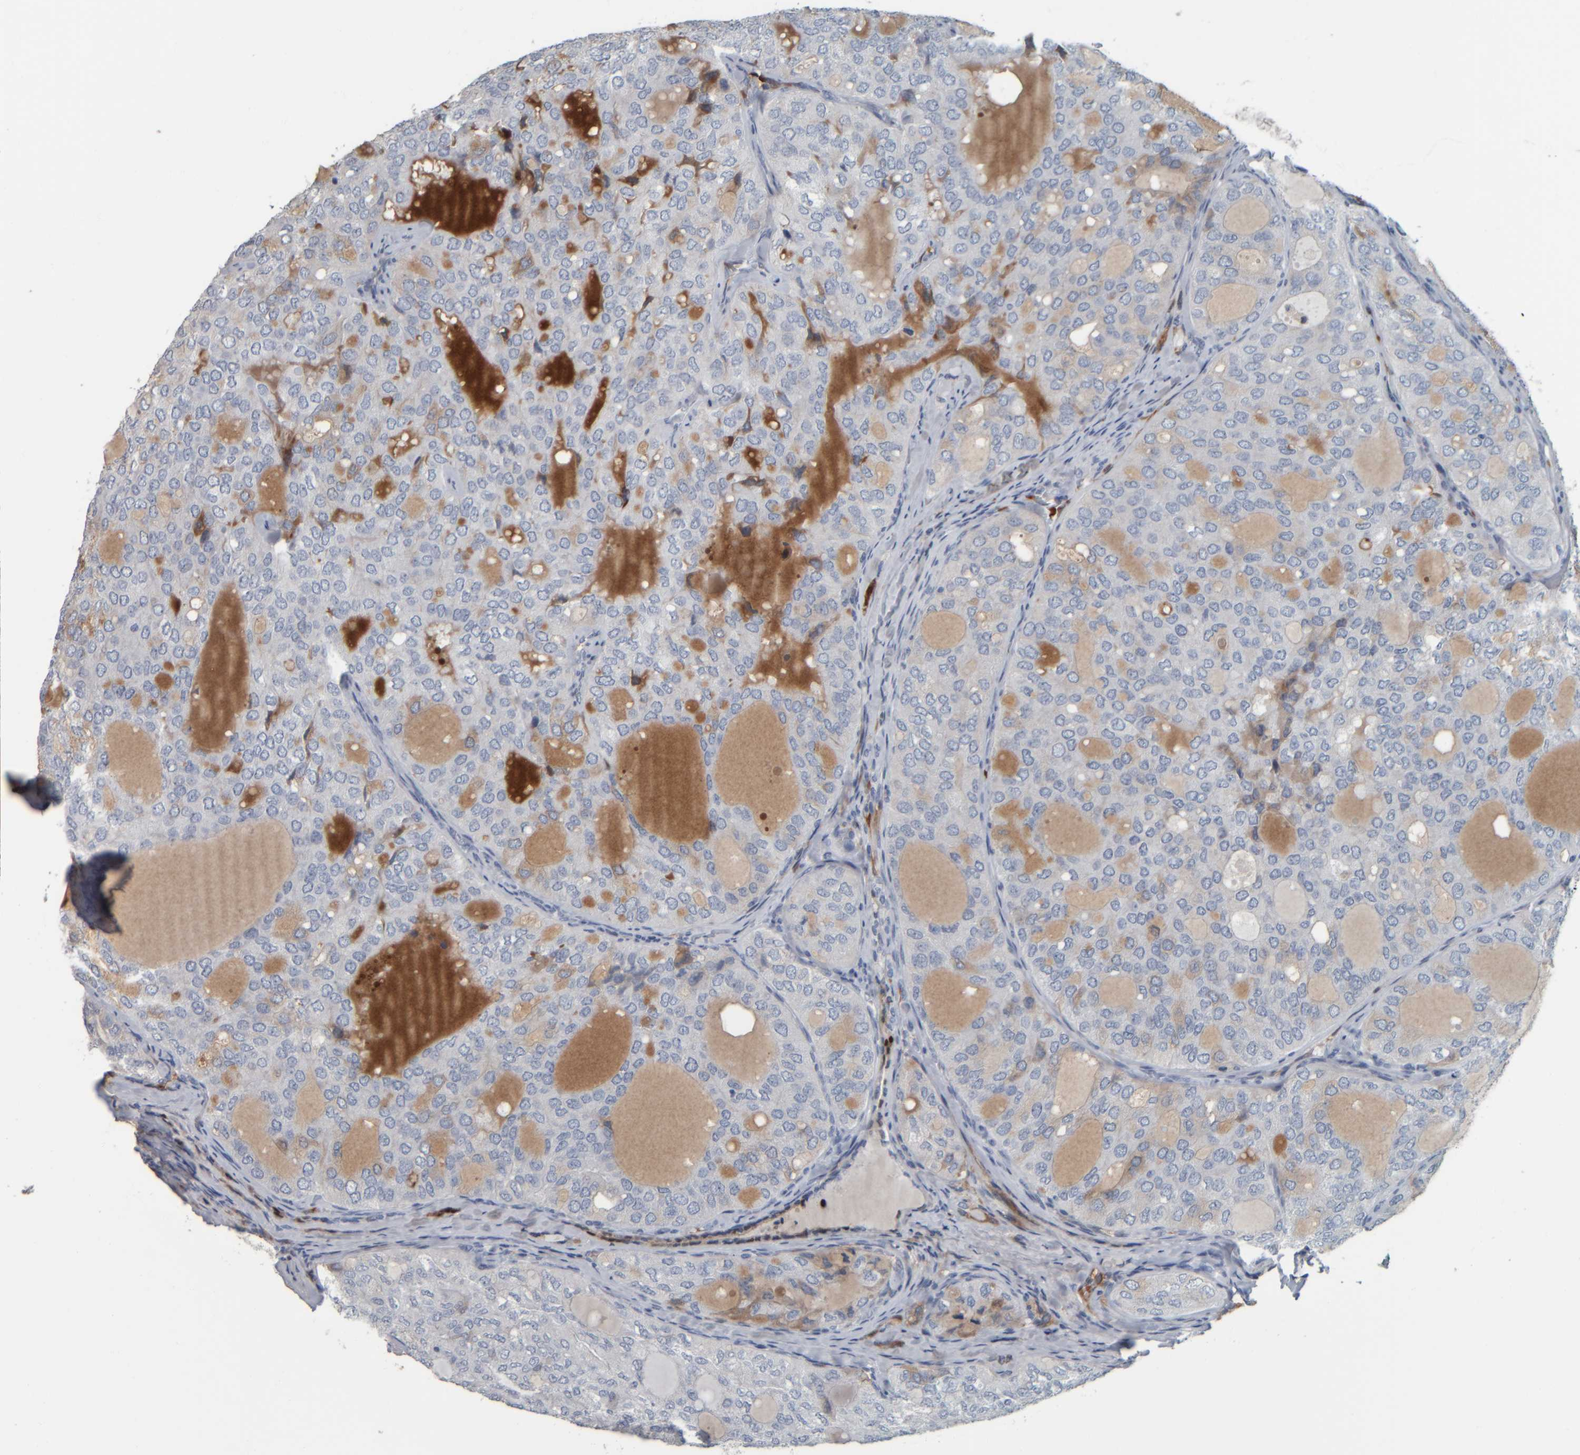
{"staining": {"intensity": "negative", "quantity": "none", "location": "none"}, "tissue": "thyroid cancer", "cell_type": "Tumor cells", "image_type": "cancer", "snomed": [{"axis": "morphology", "description": "Follicular adenoma carcinoma, NOS"}, {"axis": "topography", "description": "Thyroid gland"}], "caption": "High magnification brightfield microscopy of thyroid cancer (follicular adenoma carcinoma) stained with DAB (3,3'-diaminobenzidine) (brown) and counterstained with hematoxylin (blue): tumor cells show no significant staining.", "gene": "CAVIN4", "patient": {"sex": "male", "age": 75}}